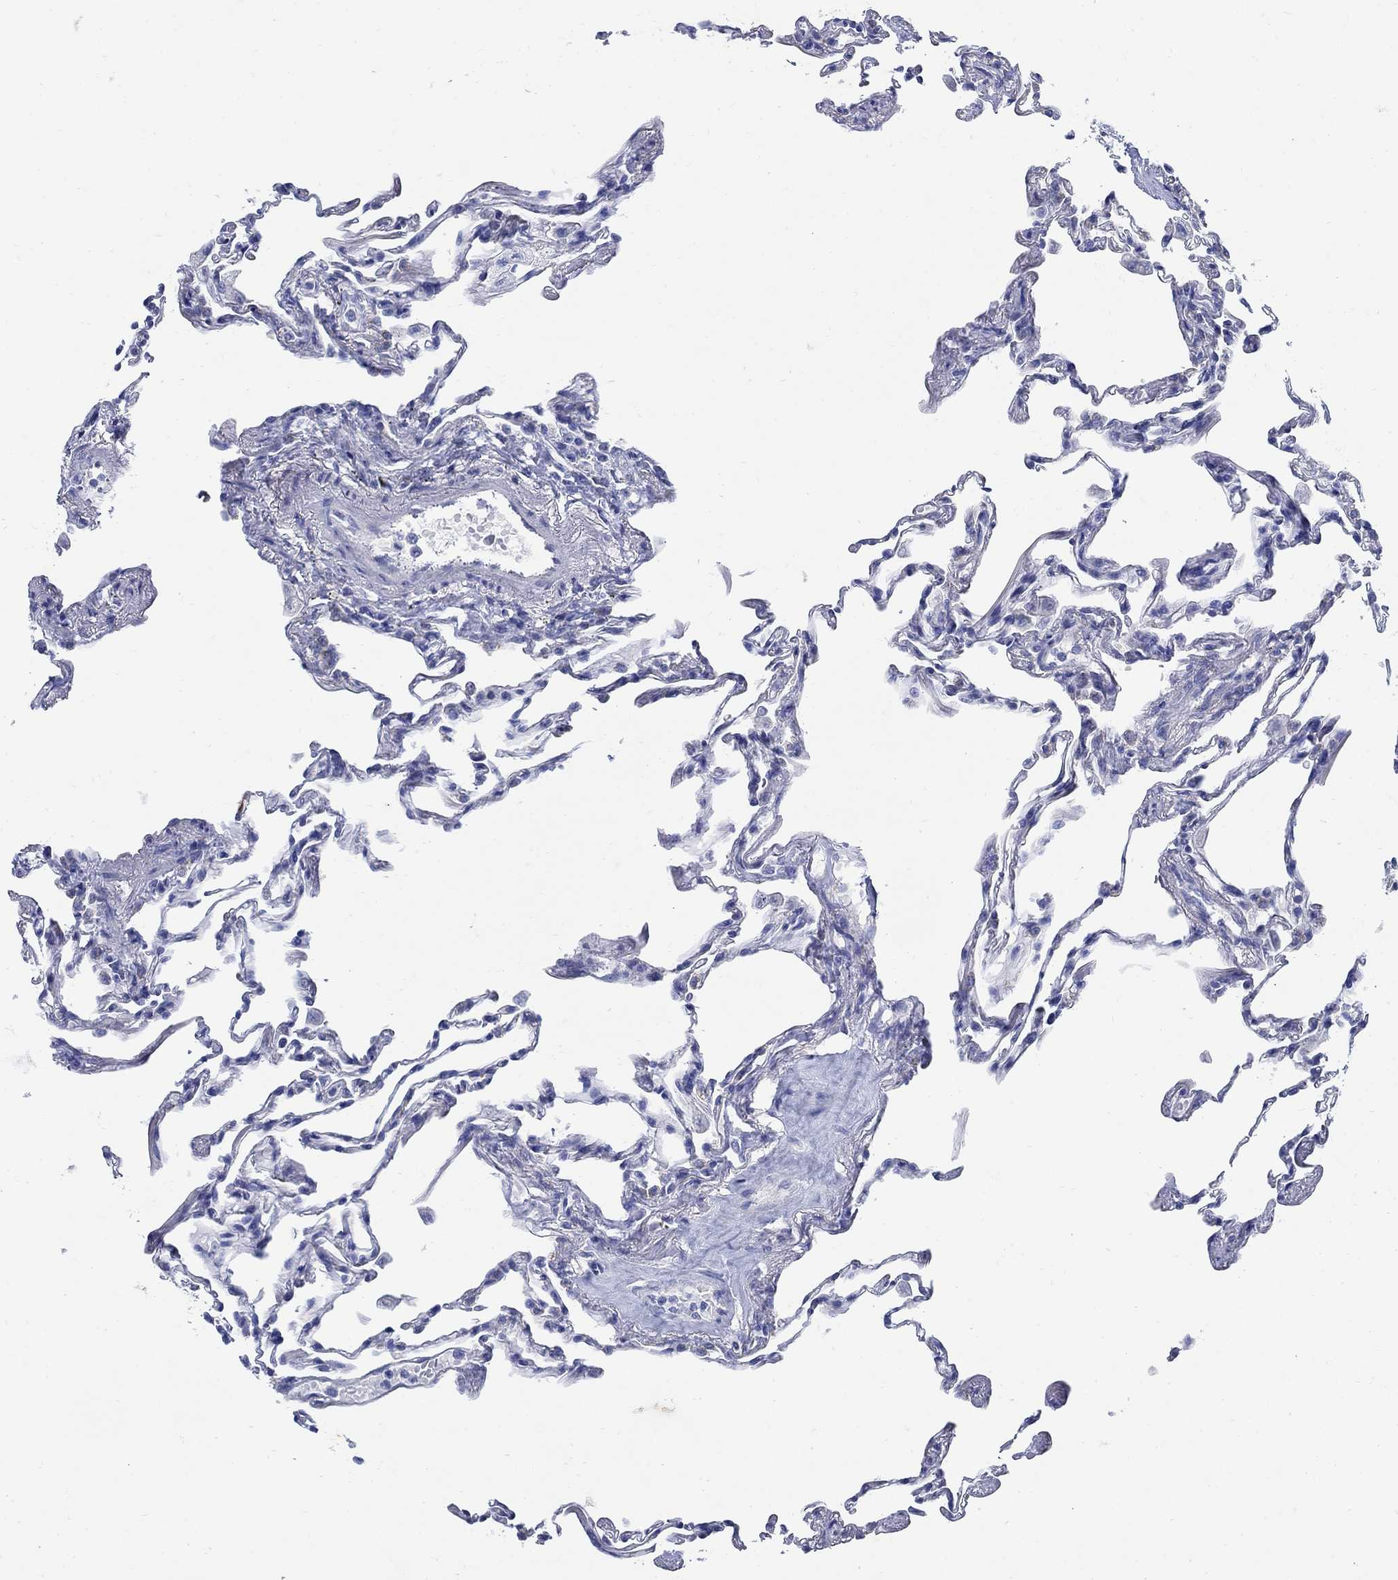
{"staining": {"intensity": "negative", "quantity": "none", "location": "none"}, "tissue": "lung", "cell_type": "Alveolar cells", "image_type": "normal", "snomed": [{"axis": "morphology", "description": "Normal tissue, NOS"}, {"axis": "topography", "description": "Lung"}], "caption": "This is a micrograph of IHC staining of unremarkable lung, which shows no staining in alveolar cells.", "gene": "ZDHHC14", "patient": {"sex": "female", "age": 57}}